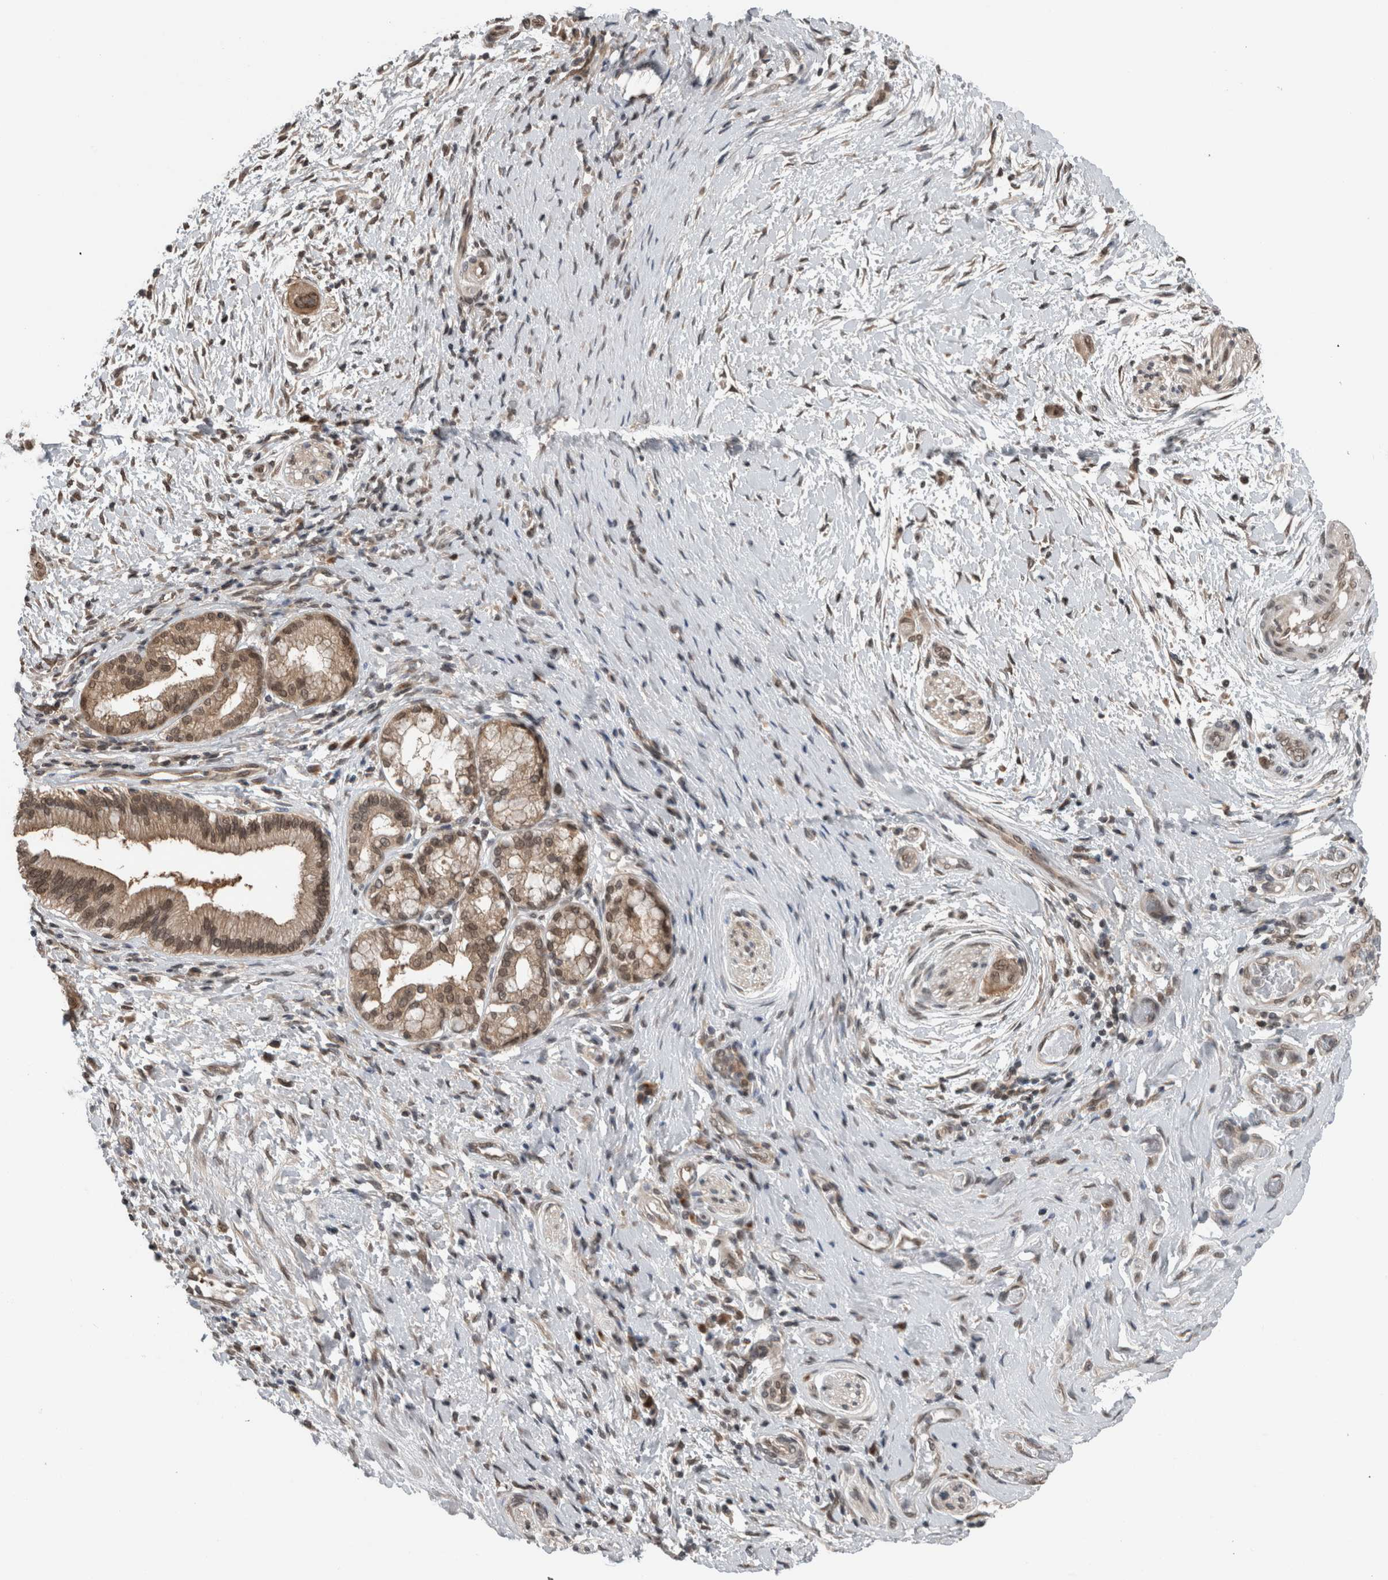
{"staining": {"intensity": "weak", "quantity": ">75%", "location": "cytoplasmic/membranous,nuclear"}, "tissue": "pancreatic cancer", "cell_type": "Tumor cells", "image_type": "cancer", "snomed": [{"axis": "morphology", "description": "Adenocarcinoma, NOS"}, {"axis": "topography", "description": "Pancreas"}], "caption": "Human pancreatic cancer (adenocarcinoma) stained for a protein (brown) demonstrates weak cytoplasmic/membranous and nuclear positive staining in approximately >75% of tumor cells.", "gene": "SPAG7", "patient": {"sex": "male", "age": 58}}